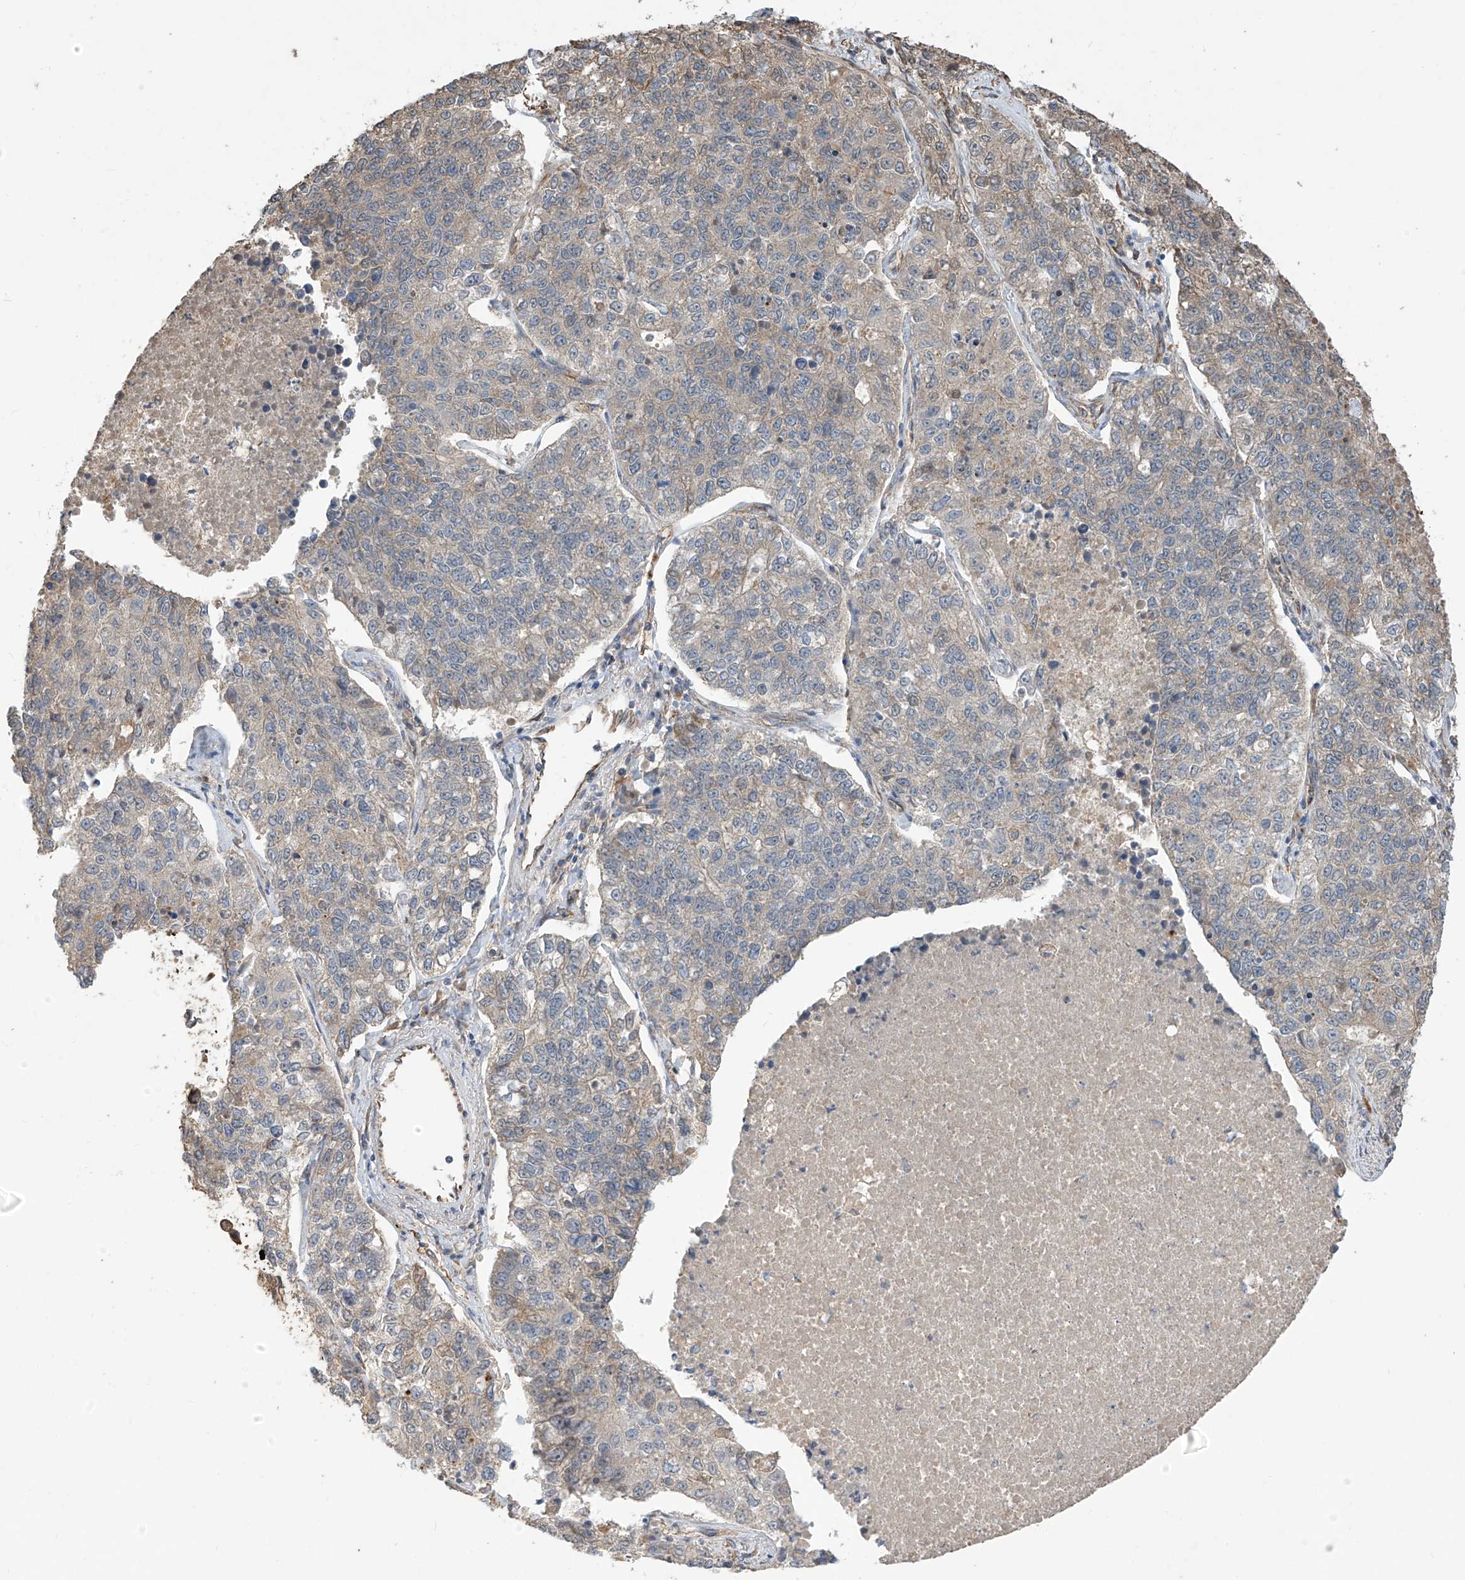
{"staining": {"intensity": "negative", "quantity": "none", "location": "none"}, "tissue": "lung cancer", "cell_type": "Tumor cells", "image_type": "cancer", "snomed": [{"axis": "morphology", "description": "Adenocarcinoma, NOS"}, {"axis": "topography", "description": "Lung"}], "caption": "IHC image of adenocarcinoma (lung) stained for a protein (brown), which shows no expression in tumor cells.", "gene": "AGBL5", "patient": {"sex": "male", "age": 49}}